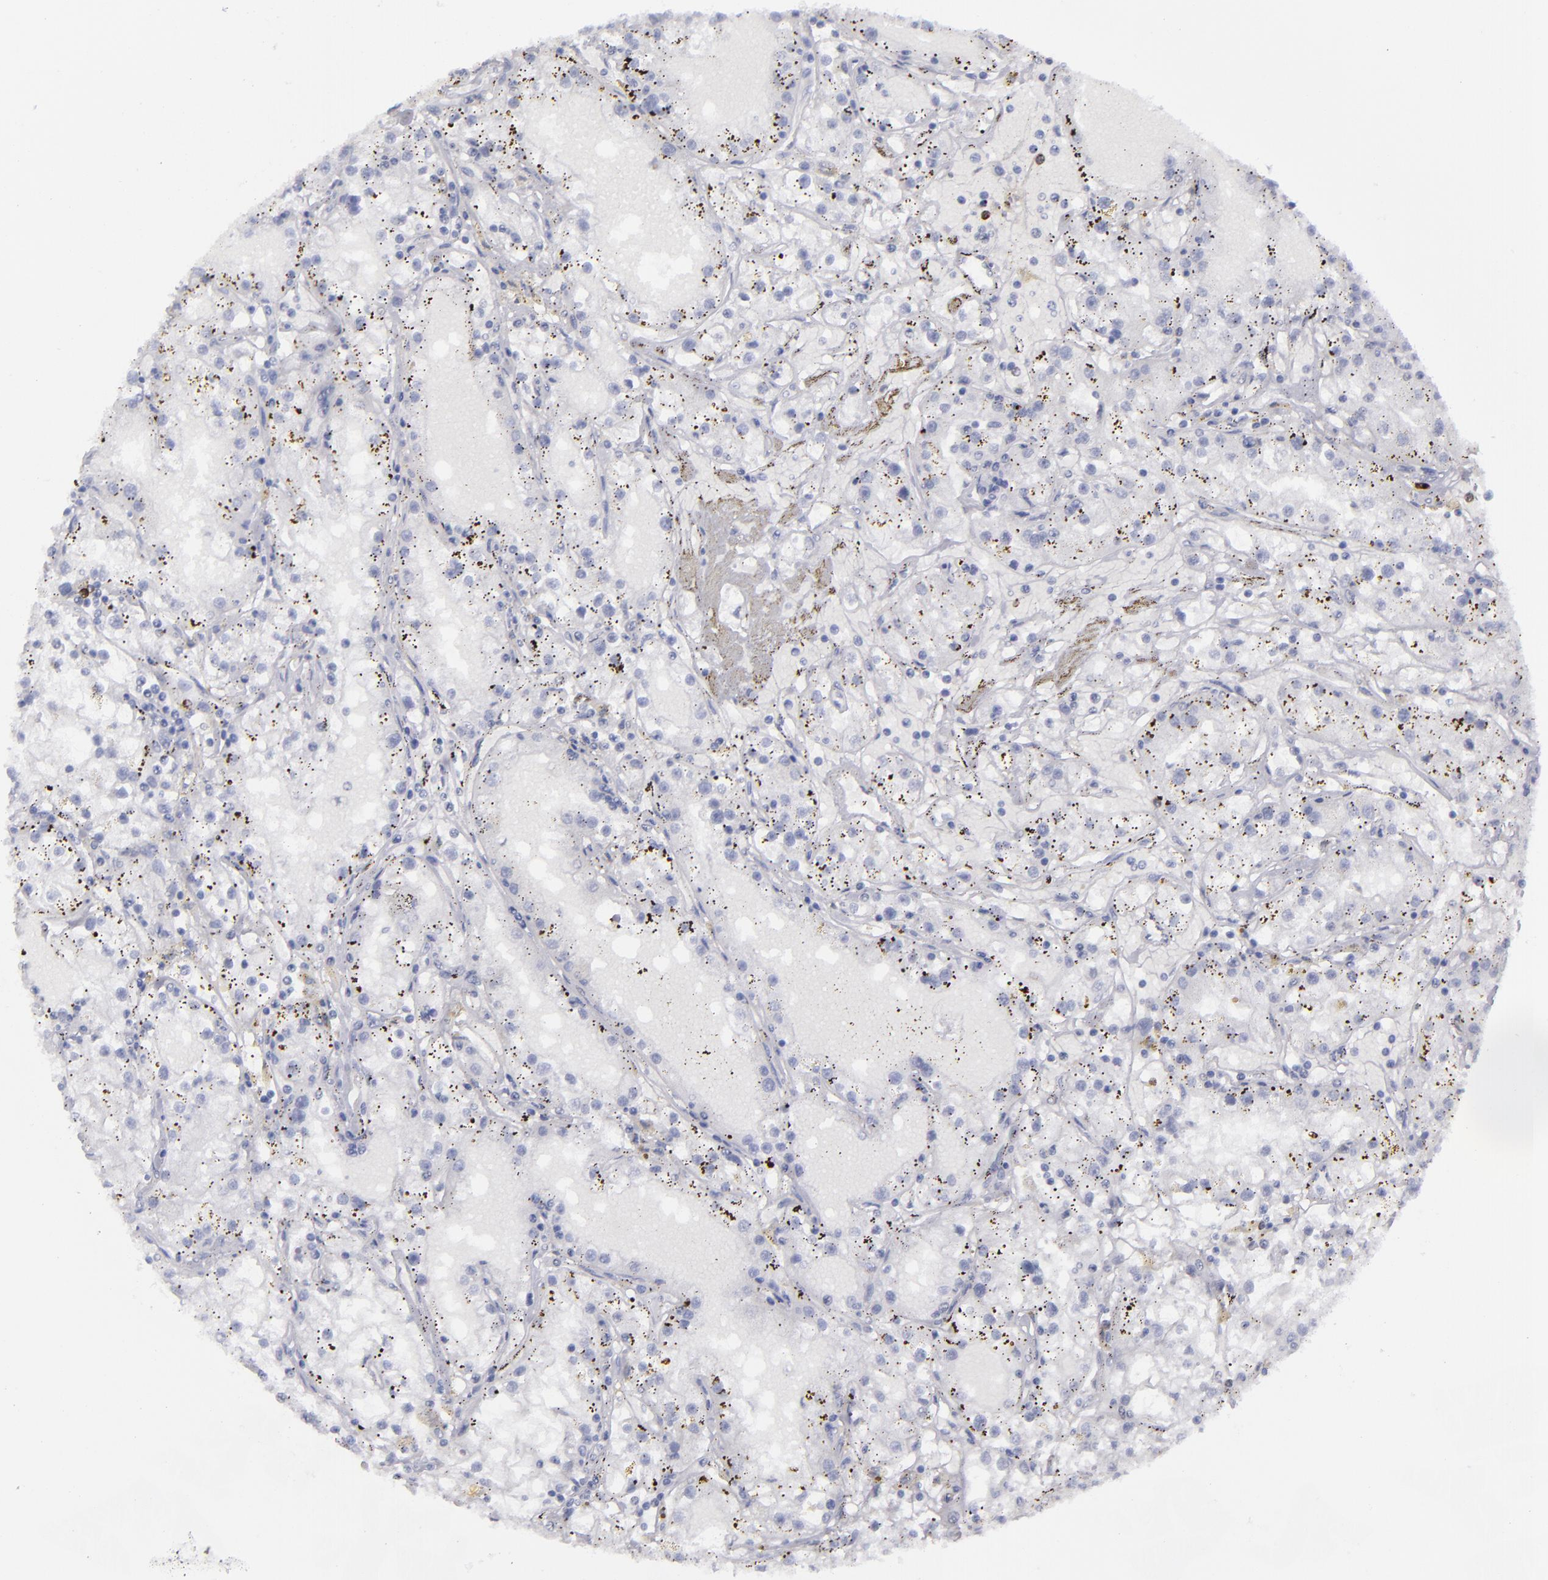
{"staining": {"intensity": "negative", "quantity": "none", "location": "none"}, "tissue": "renal cancer", "cell_type": "Tumor cells", "image_type": "cancer", "snomed": [{"axis": "morphology", "description": "Adenocarcinoma, NOS"}, {"axis": "topography", "description": "Kidney"}], "caption": "DAB immunohistochemical staining of adenocarcinoma (renal) exhibits no significant expression in tumor cells. Brightfield microscopy of immunohistochemistry (IHC) stained with DAB (3,3'-diaminobenzidine) (brown) and hematoxylin (blue), captured at high magnification.", "gene": "CD22", "patient": {"sex": "male", "age": 56}}